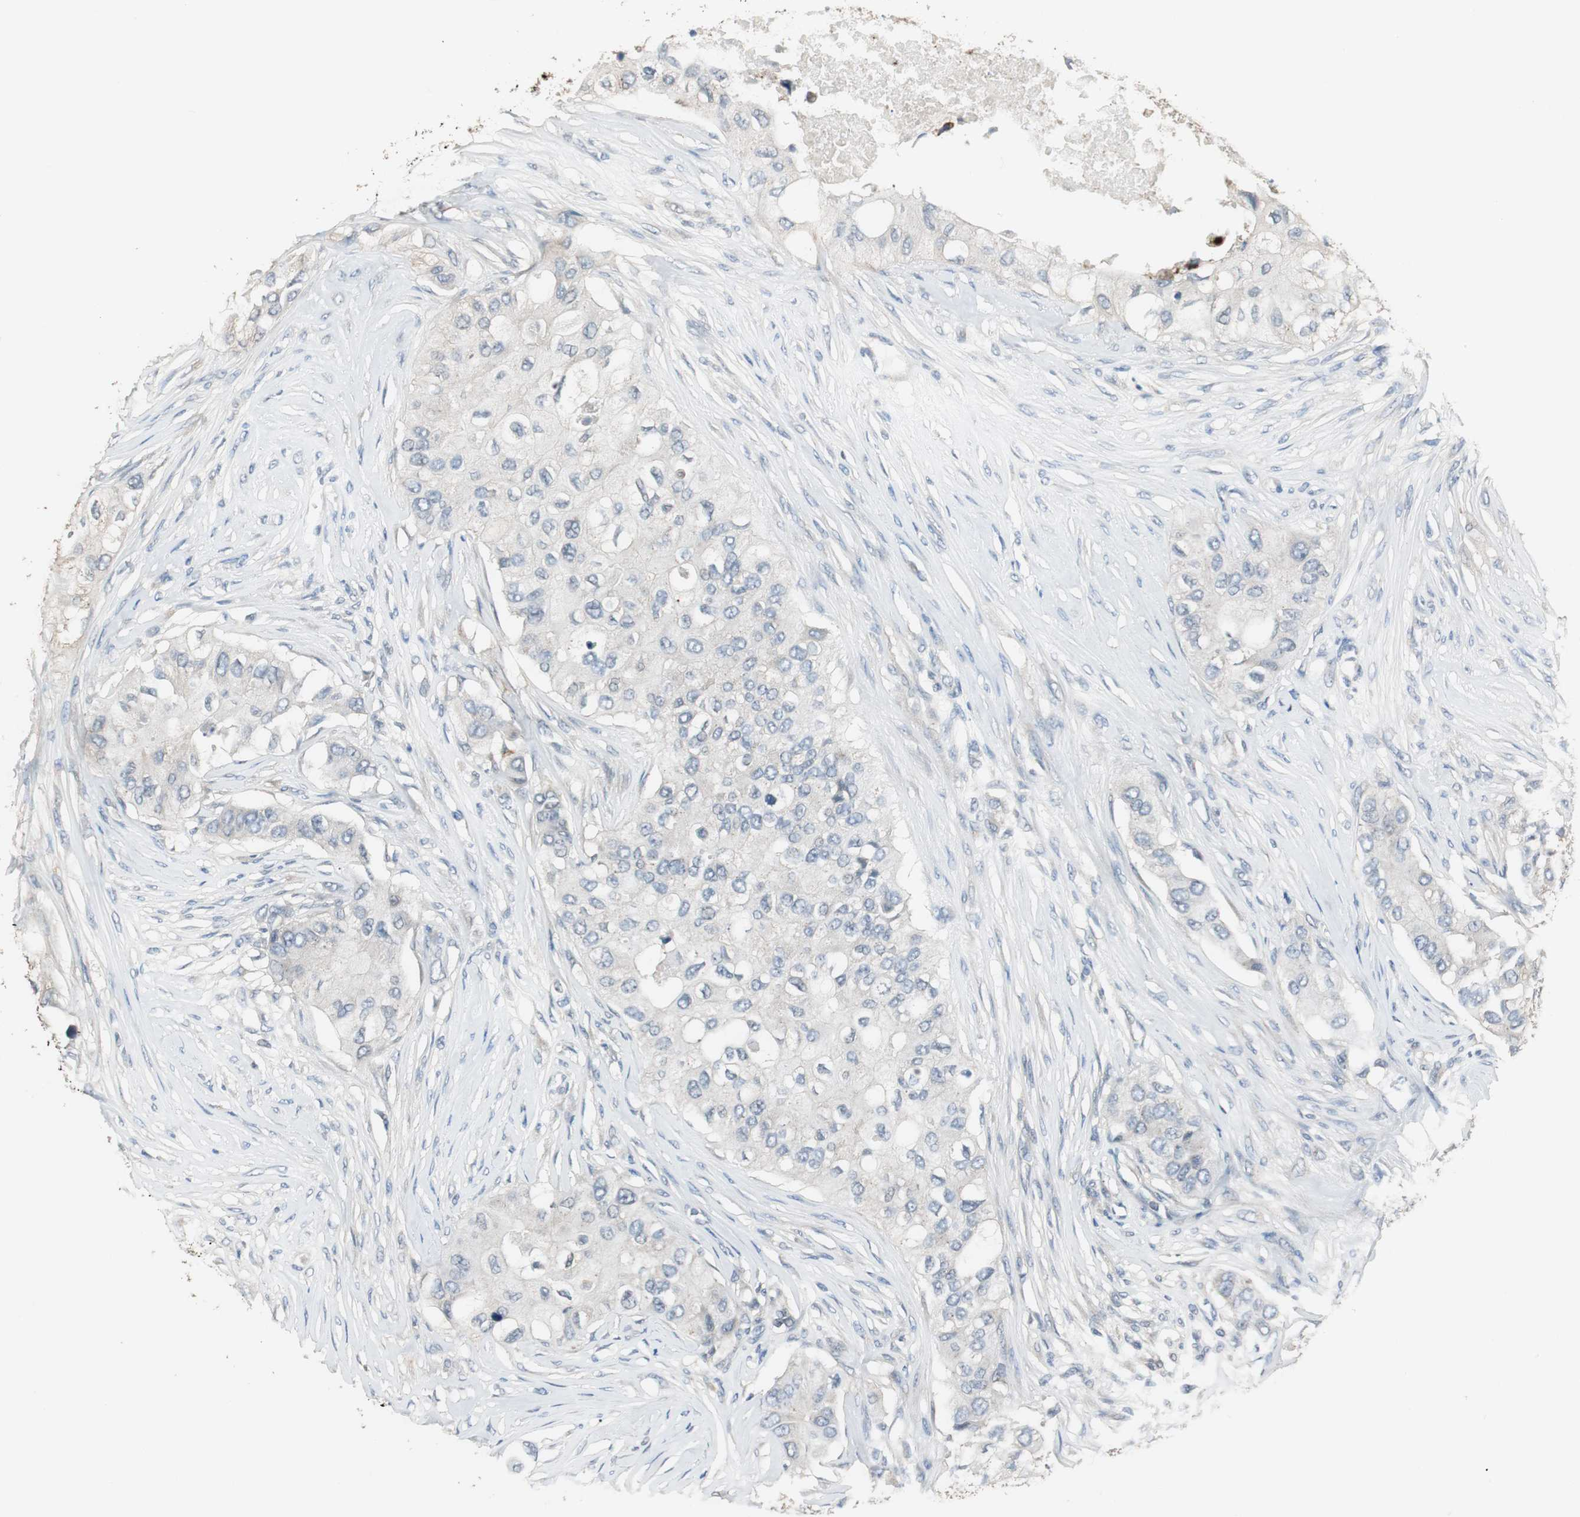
{"staining": {"intensity": "weak", "quantity": "<25%", "location": "cytoplasmic/membranous"}, "tissue": "breast cancer", "cell_type": "Tumor cells", "image_type": "cancer", "snomed": [{"axis": "morphology", "description": "Normal tissue, NOS"}, {"axis": "morphology", "description": "Duct carcinoma"}, {"axis": "topography", "description": "Breast"}], "caption": "Immunohistochemistry micrograph of neoplastic tissue: human breast cancer stained with DAB shows no significant protein positivity in tumor cells.", "gene": "PTPRN2", "patient": {"sex": "female", "age": 49}}